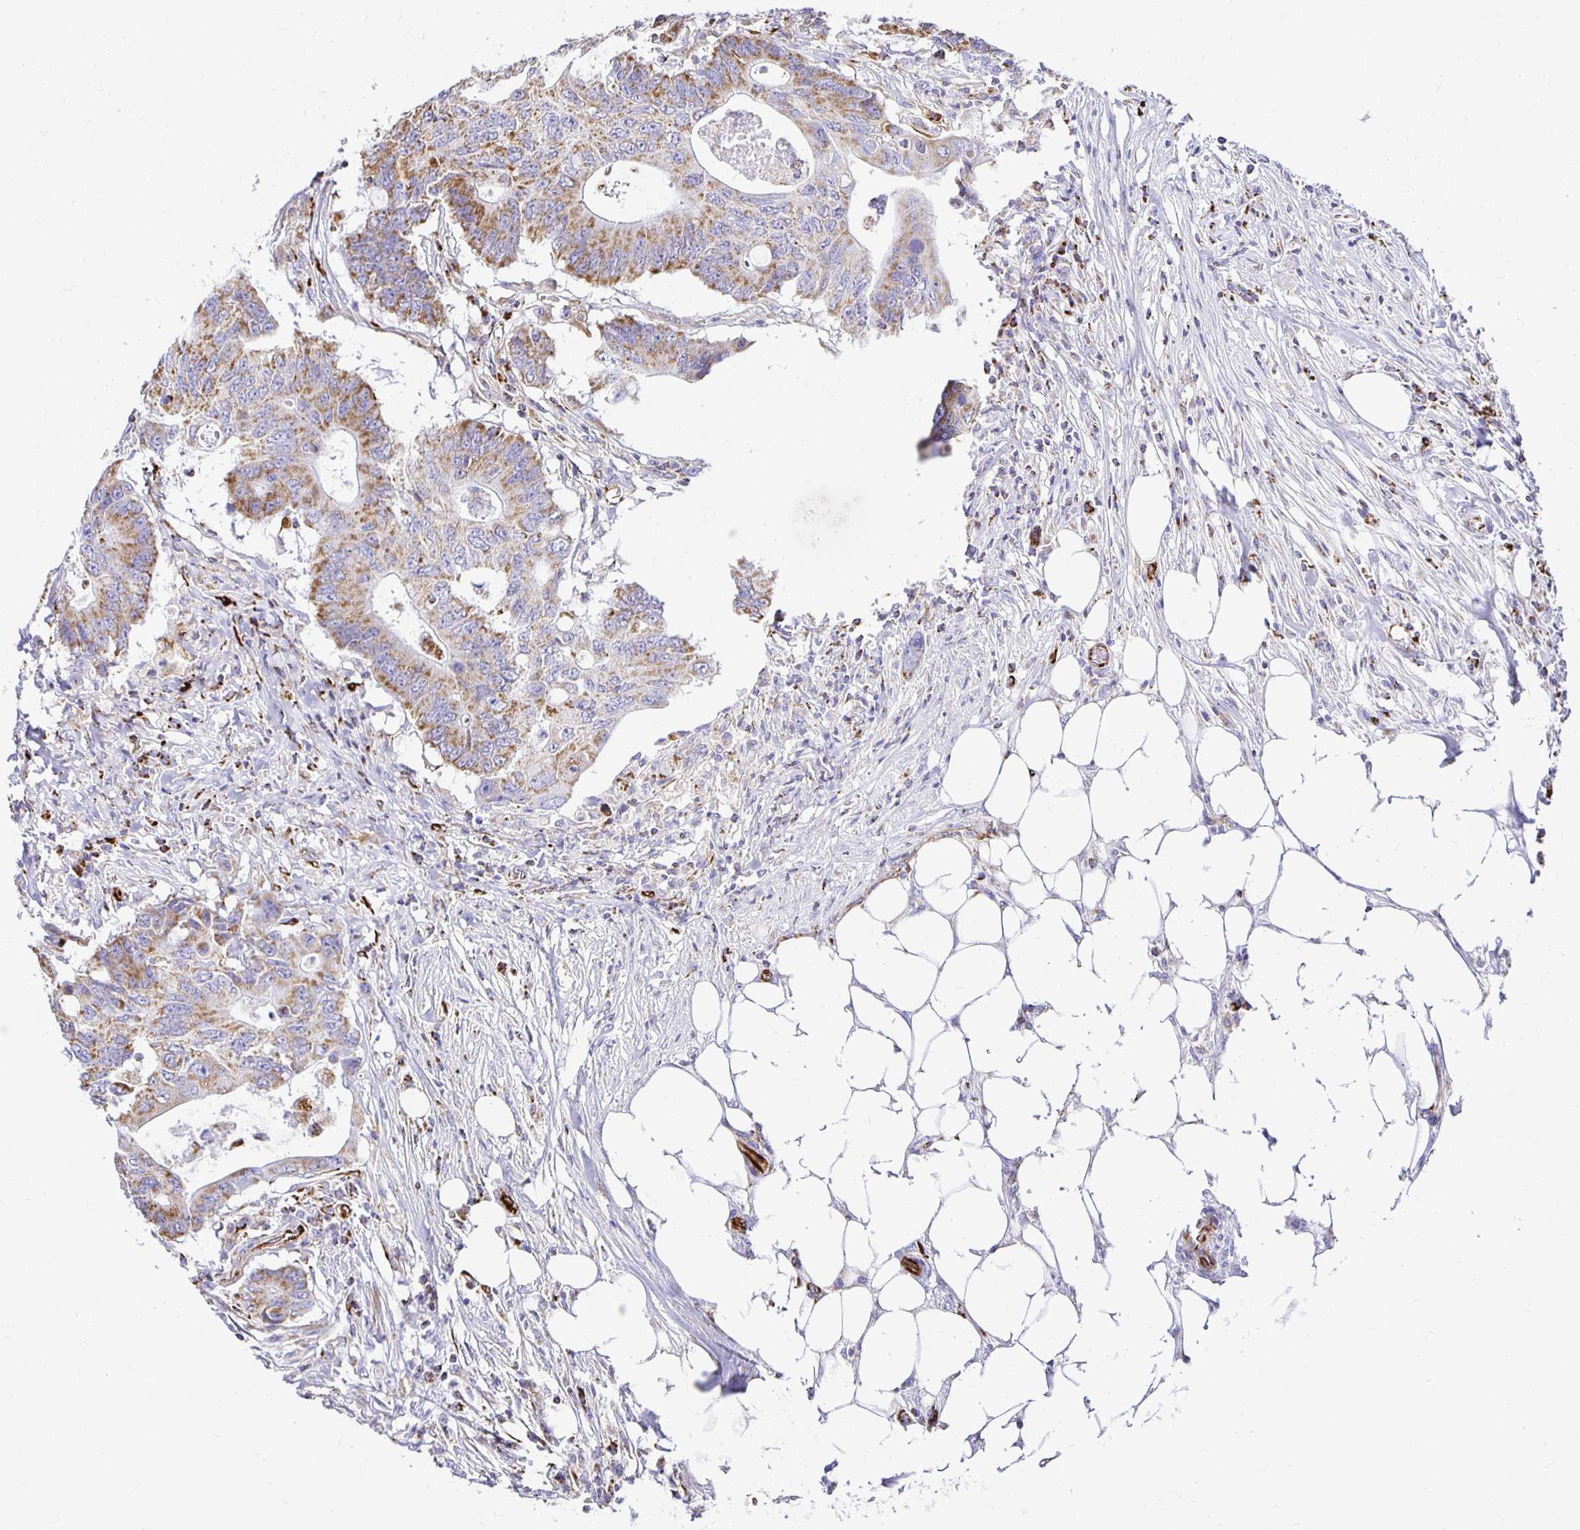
{"staining": {"intensity": "moderate", "quantity": ">75%", "location": "cytoplasmic/membranous"}, "tissue": "colorectal cancer", "cell_type": "Tumor cells", "image_type": "cancer", "snomed": [{"axis": "morphology", "description": "Adenocarcinoma, NOS"}, {"axis": "topography", "description": "Colon"}], "caption": "Immunohistochemistry staining of colorectal adenocarcinoma, which shows medium levels of moderate cytoplasmic/membranous staining in approximately >75% of tumor cells indicating moderate cytoplasmic/membranous protein staining. The staining was performed using DAB (3,3'-diaminobenzidine) (brown) for protein detection and nuclei were counterstained in hematoxylin (blue).", "gene": "PLAAT2", "patient": {"sex": "male", "age": 71}}